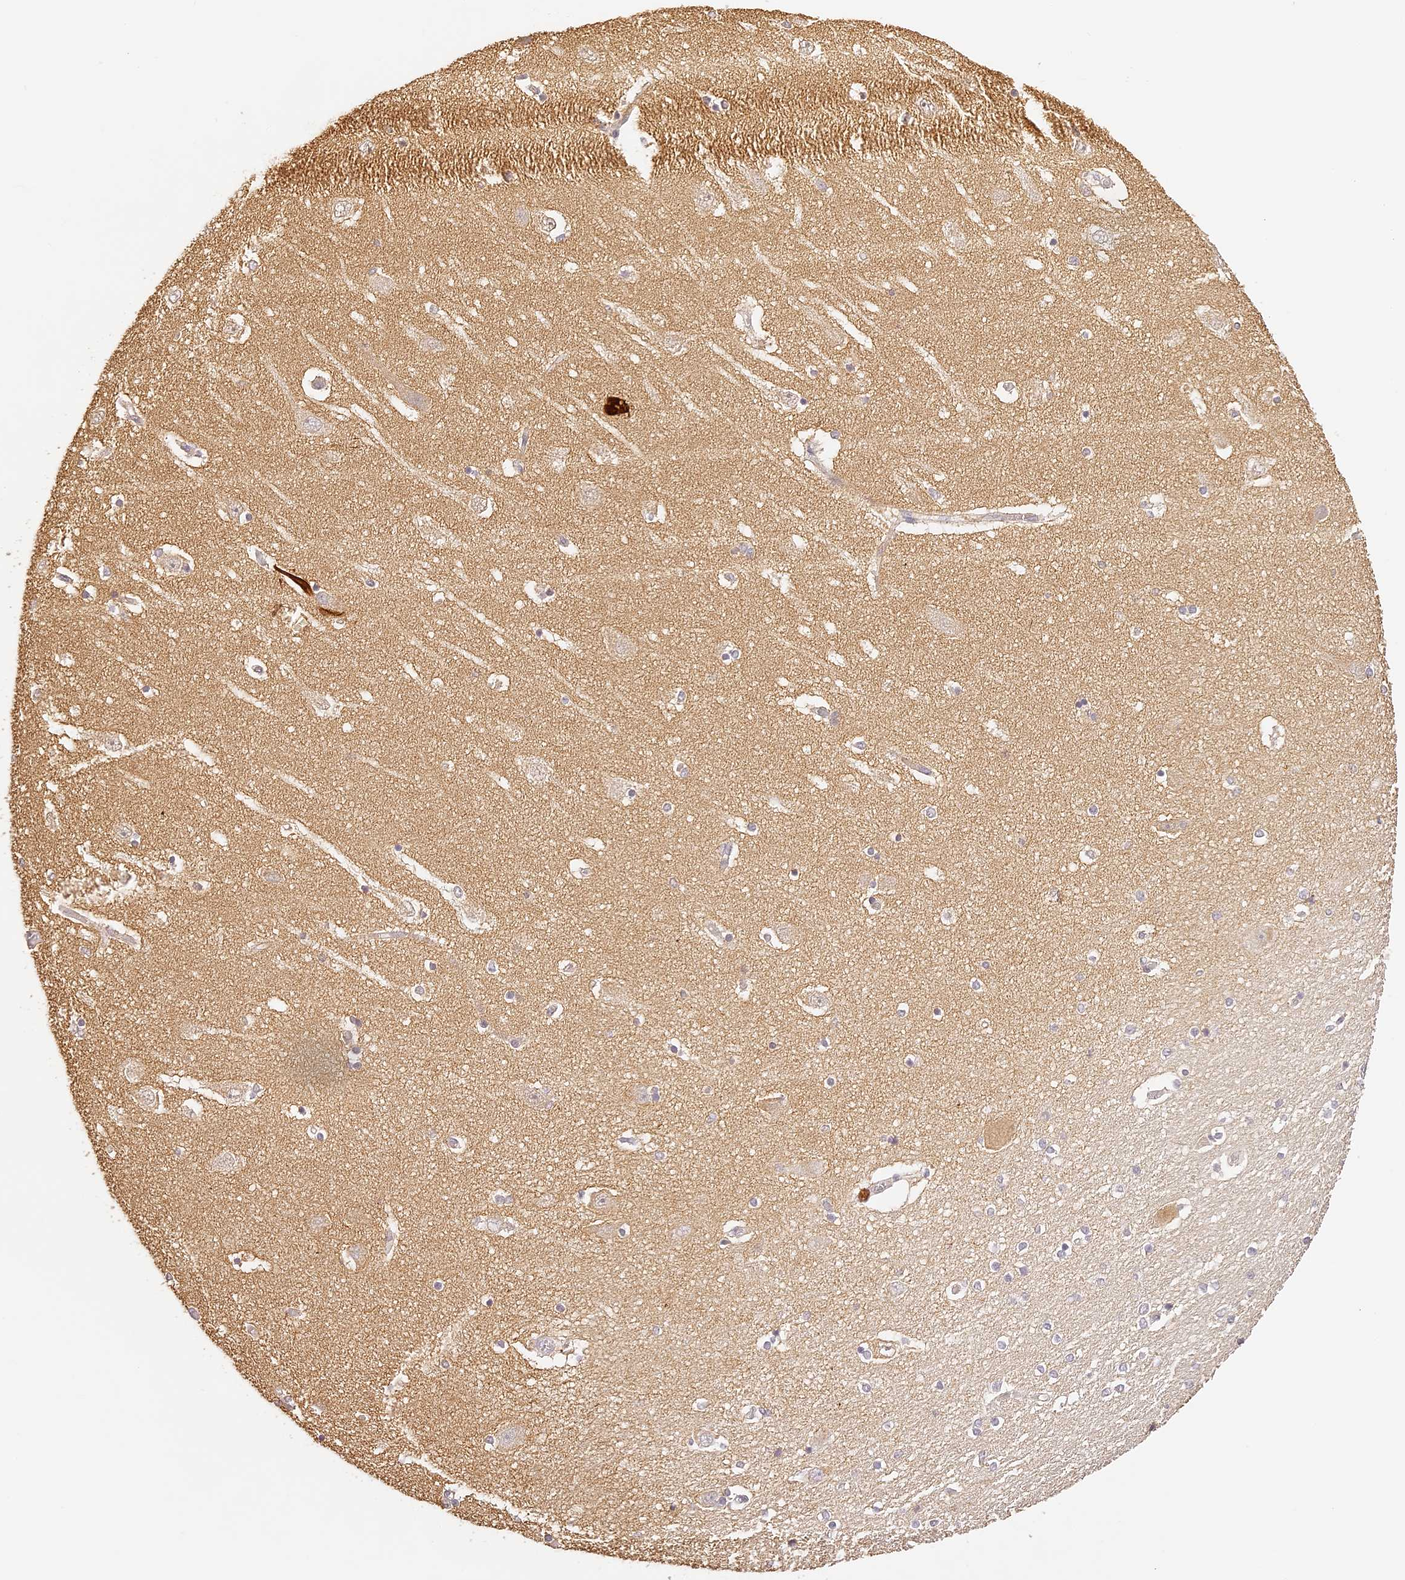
{"staining": {"intensity": "negative", "quantity": "none", "location": "none"}, "tissue": "hippocampus", "cell_type": "Glial cells", "image_type": "normal", "snomed": [{"axis": "morphology", "description": "Normal tissue, NOS"}, {"axis": "topography", "description": "Hippocampus"}], "caption": "An IHC micrograph of normal hippocampus is shown. There is no staining in glial cells of hippocampus. The staining is performed using DAB (3,3'-diaminobenzidine) brown chromogen with nuclei counter-stained in using hematoxylin.", "gene": "TRIM45", "patient": {"sex": "female", "age": 54}}